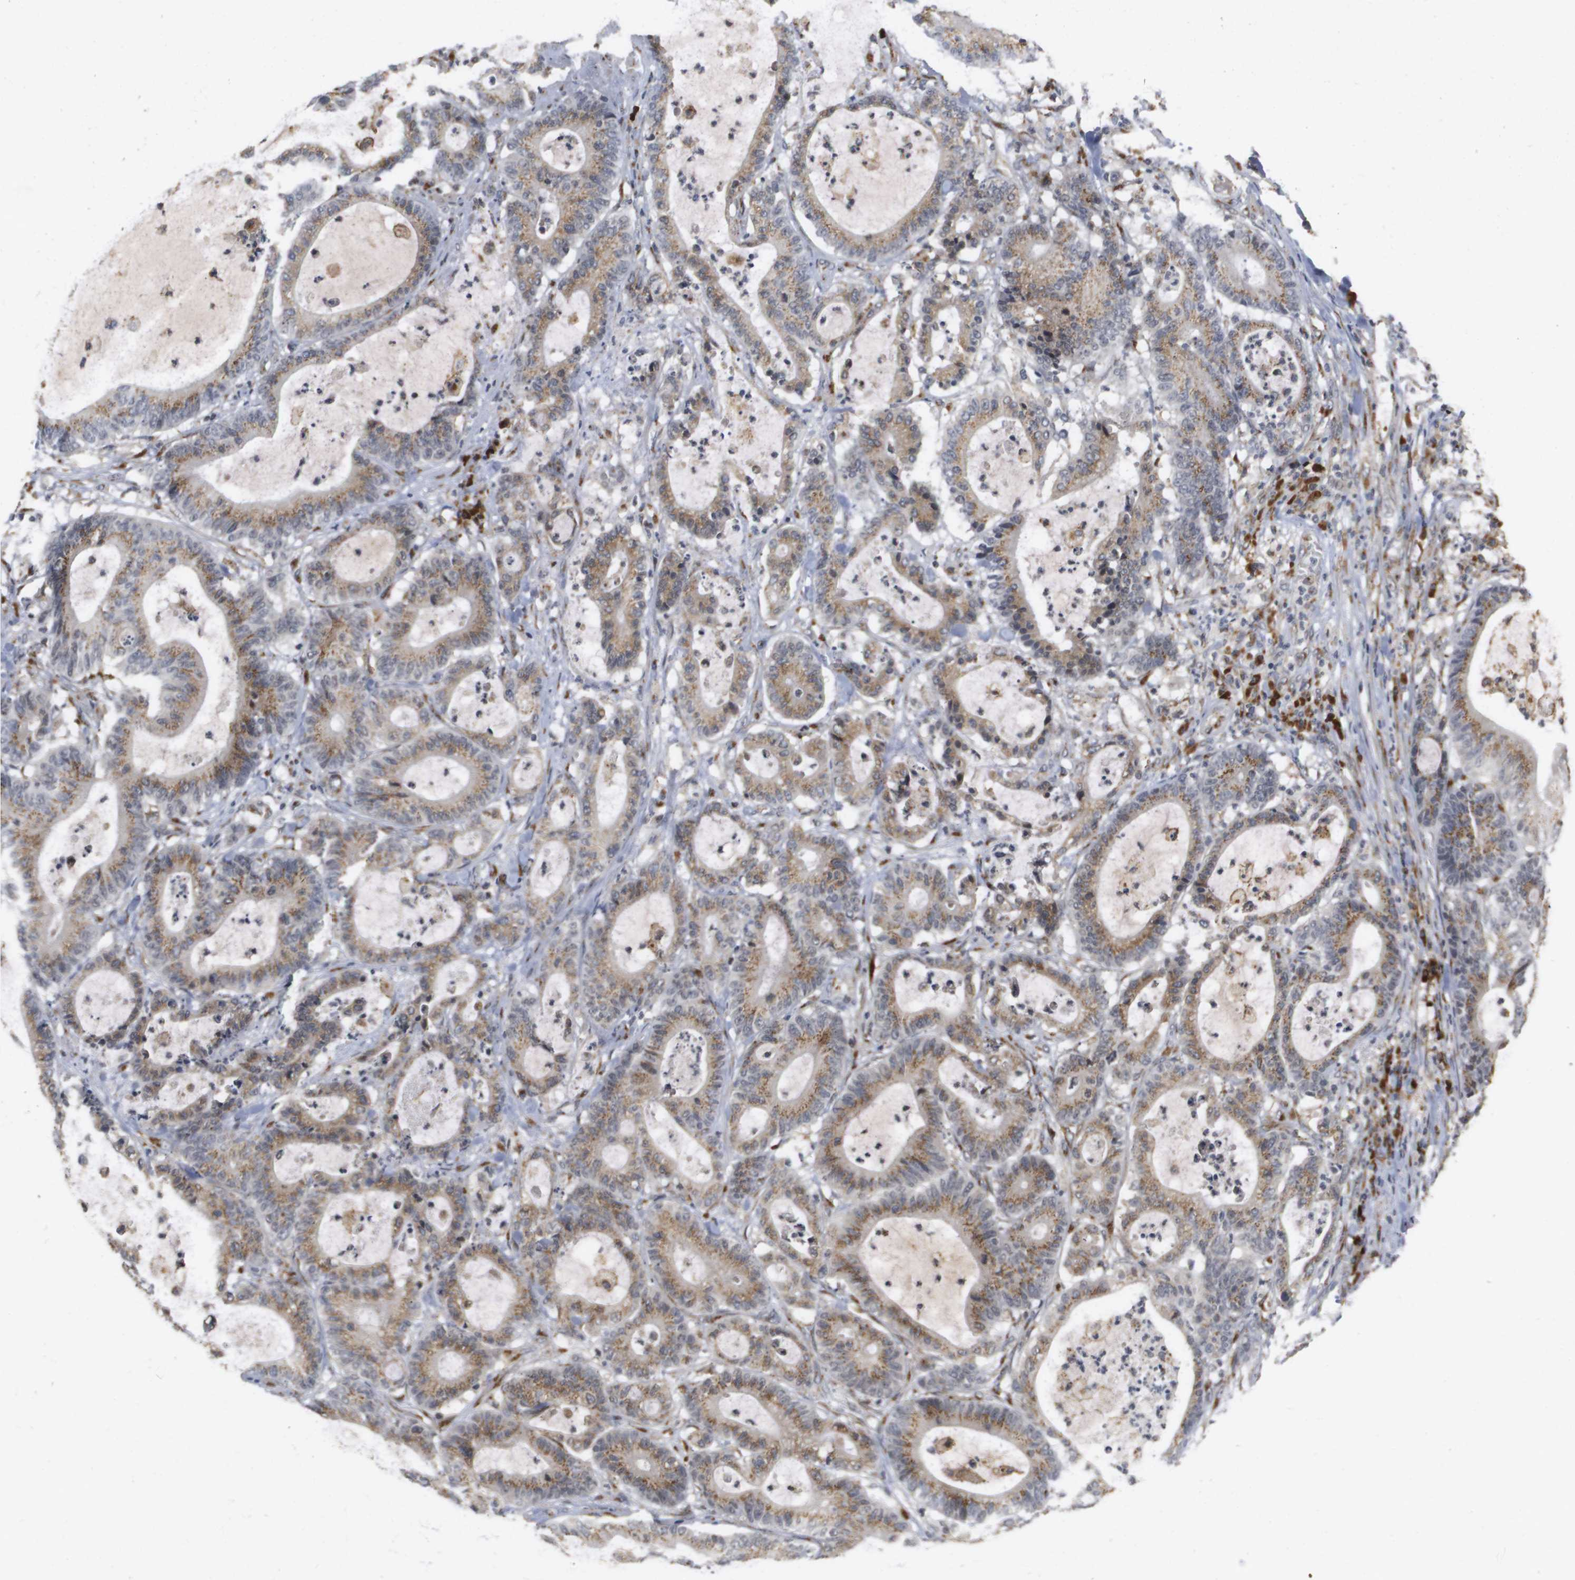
{"staining": {"intensity": "moderate", "quantity": ">75%", "location": "cytoplasmic/membranous"}, "tissue": "colorectal cancer", "cell_type": "Tumor cells", "image_type": "cancer", "snomed": [{"axis": "morphology", "description": "Adenocarcinoma, NOS"}, {"axis": "topography", "description": "Colon"}], "caption": "Human colorectal cancer (adenocarcinoma) stained with a brown dye shows moderate cytoplasmic/membranous positive positivity in approximately >75% of tumor cells.", "gene": "ZFPL1", "patient": {"sex": "female", "age": 84}}